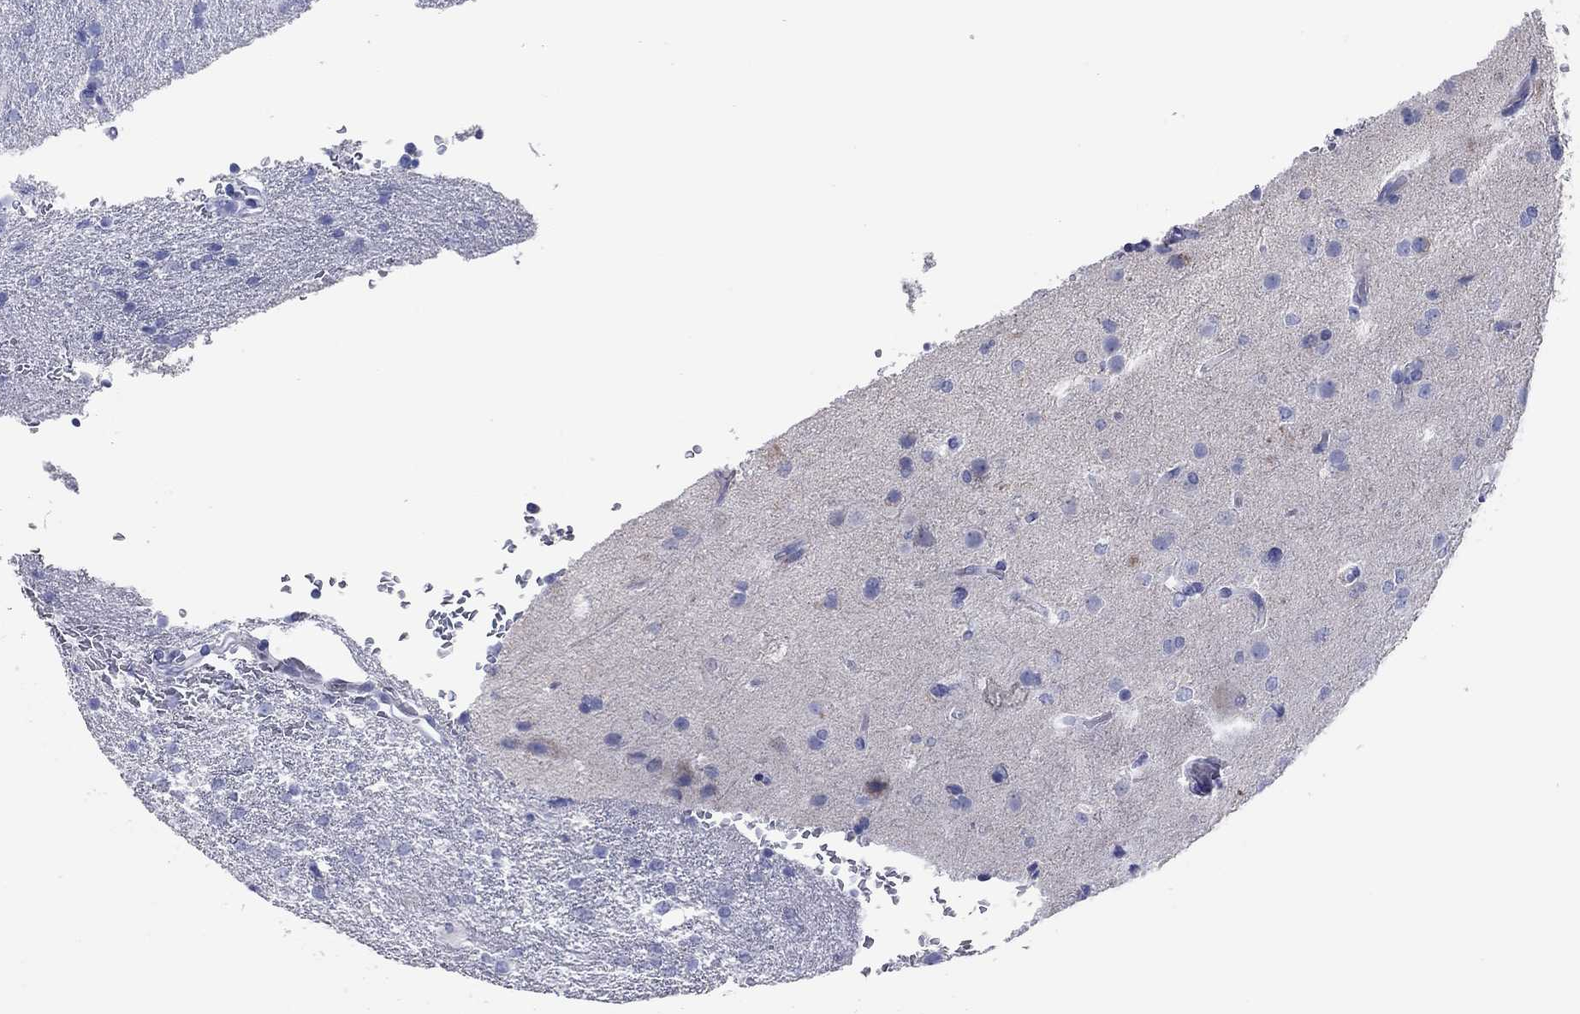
{"staining": {"intensity": "negative", "quantity": "none", "location": "none"}, "tissue": "glioma", "cell_type": "Tumor cells", "image_type": "cancer", "snomed": [{"axis": "morphology", "description": "Glioma, malignant, High grade"}, {"axis": "topography", "description": "Brain"}], "caption": "The micrograph shows no staining of tumor cells in malignant glioma (high-grade). Brightfield microscopy of IHC stained with DAB (brown) and hematoxylin (blue), captured at high magnification.", "gene": "VSIG10", "patient": {"sex": "male", "age": 68}}